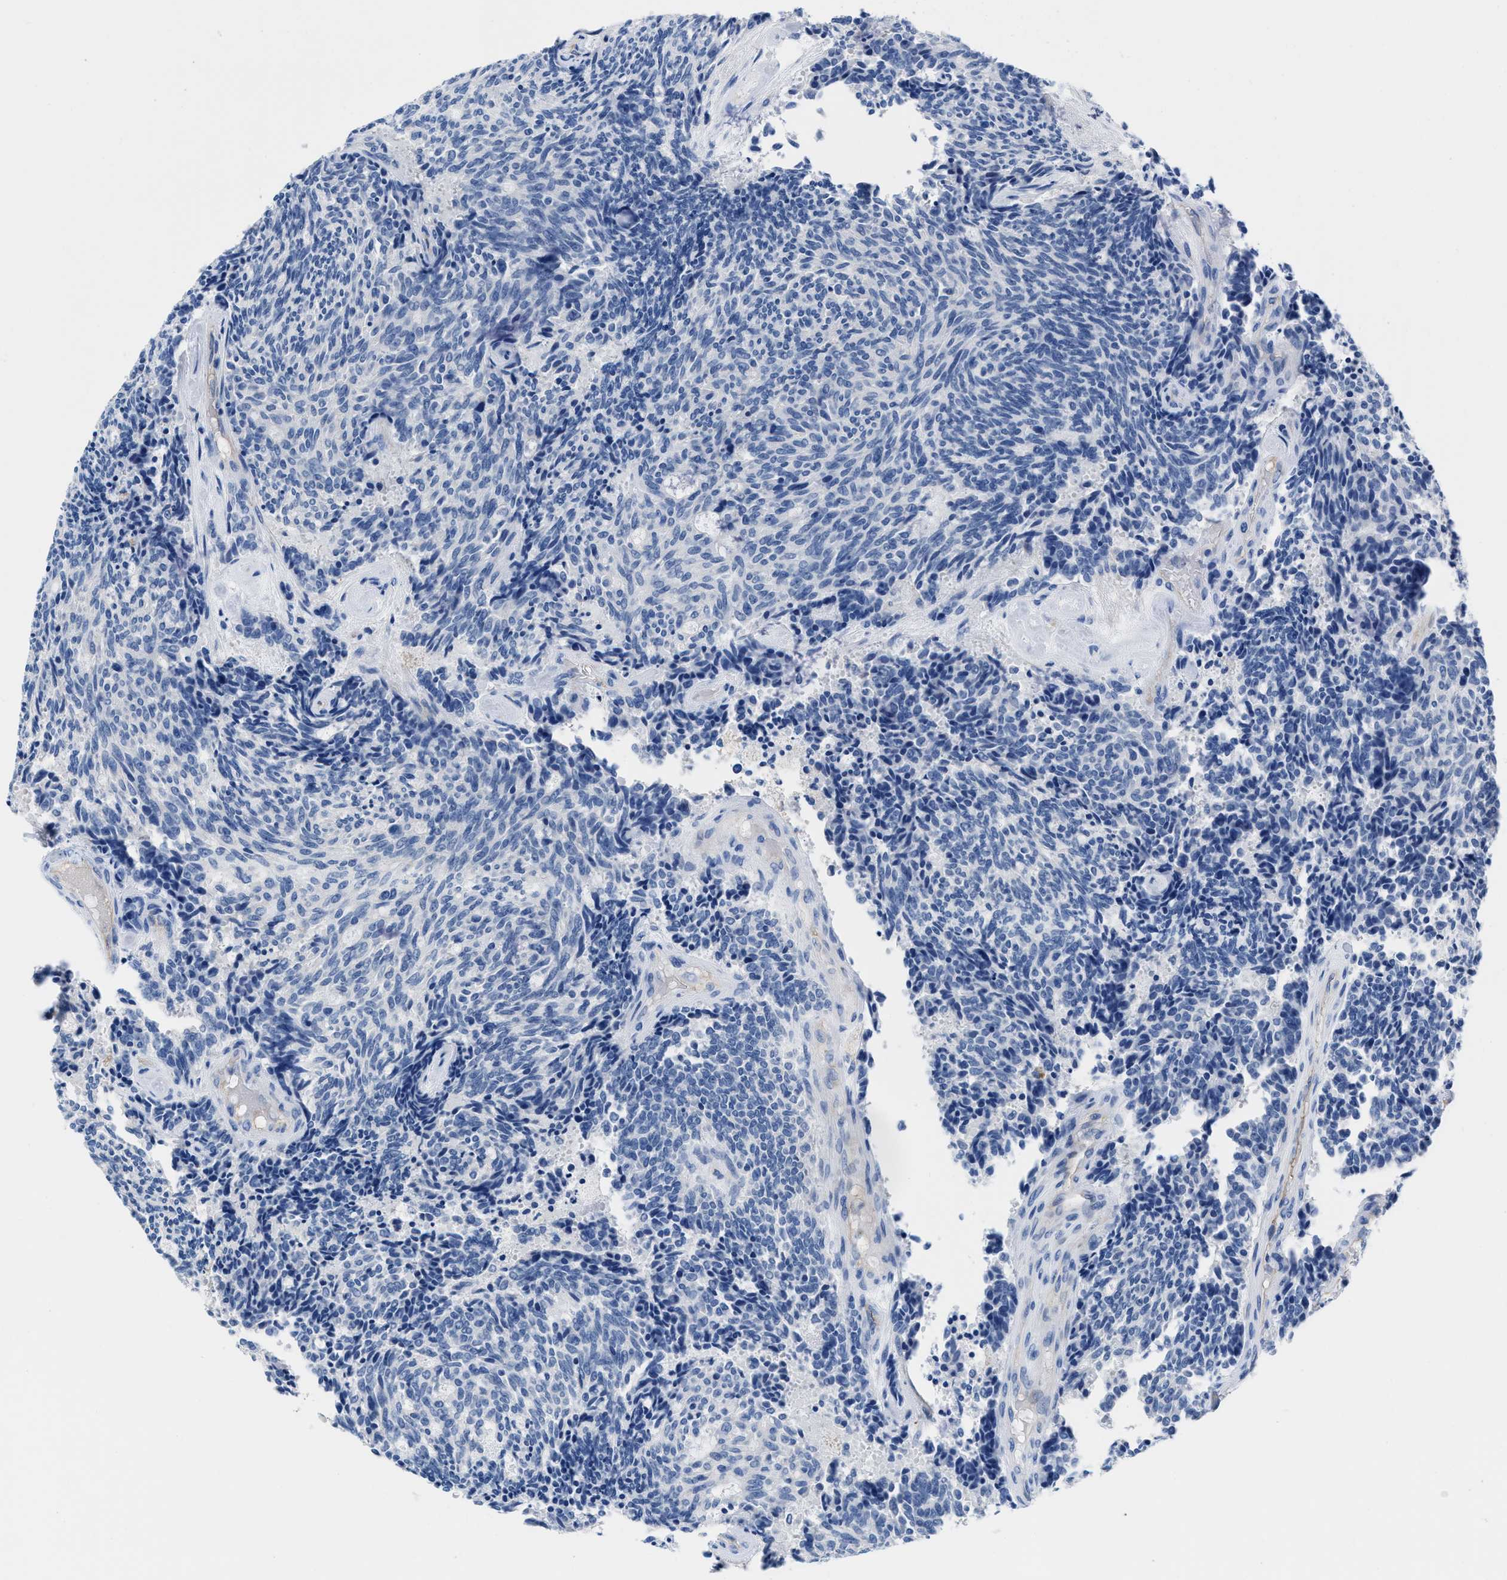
{"staining": {"intensity": "negative", "quantity": "none", "location": "none"}, "tissue": "carcinoid", "cell_type": "Tumor cells", "image_type": "cancer", "snomed": [{"axis": "morphology", "description": "Carcinoid, malignant, NOS"}, {"axis": "topography", "description": "Pancreas"}], "caption": "Immunohistochemistry (IHC) of human carcinoid demonstrates no staining in tumor cells.", "gene": "SLFN13", "patient": {"sex": "female", "age": 54}}